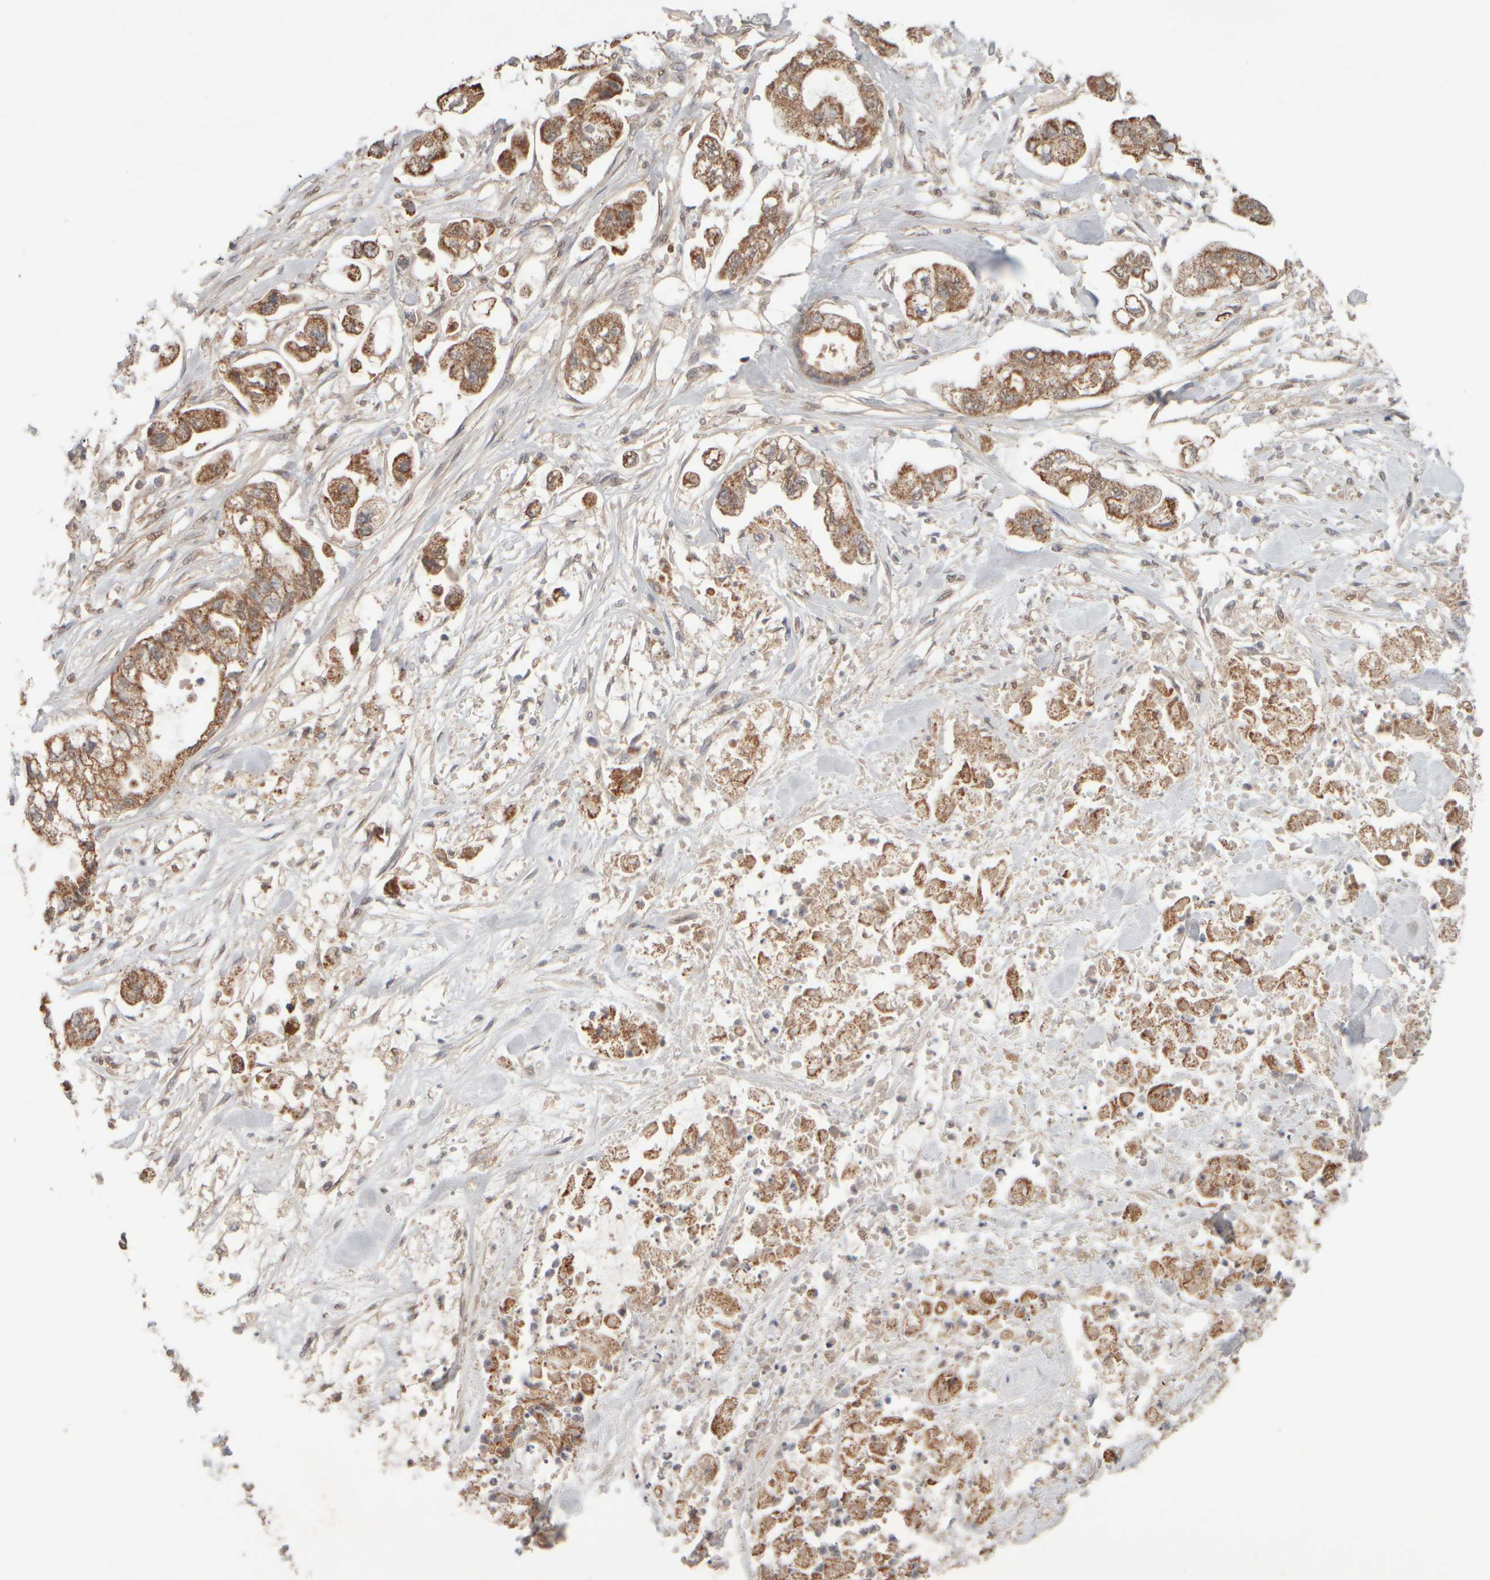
{"staining": {"intensity": "strong", "quantity": ">75%", "location": "cytoplasmic/membranous"}, "tissue": "stomach cancer", "cell_type": "Tumor cells", "image_type": "cancer", "snomed": [{"axis": "morphology", "description": "Normal tissue, NOS"}, {"axis": "morphology", "description": "Adenocarcinoma, NOS"}, {"axis": "topography", "description": "Stomach"}], "caption": "This is a photomicrograph of immunohistochemistry (IHC) staining of adenocarcinoma (stomach), which shows strong staining in the cytoplasmic/membranous of tumor cells.", "gene": "EIF2B3", "patient": {"sex": "male", "age": 62}}